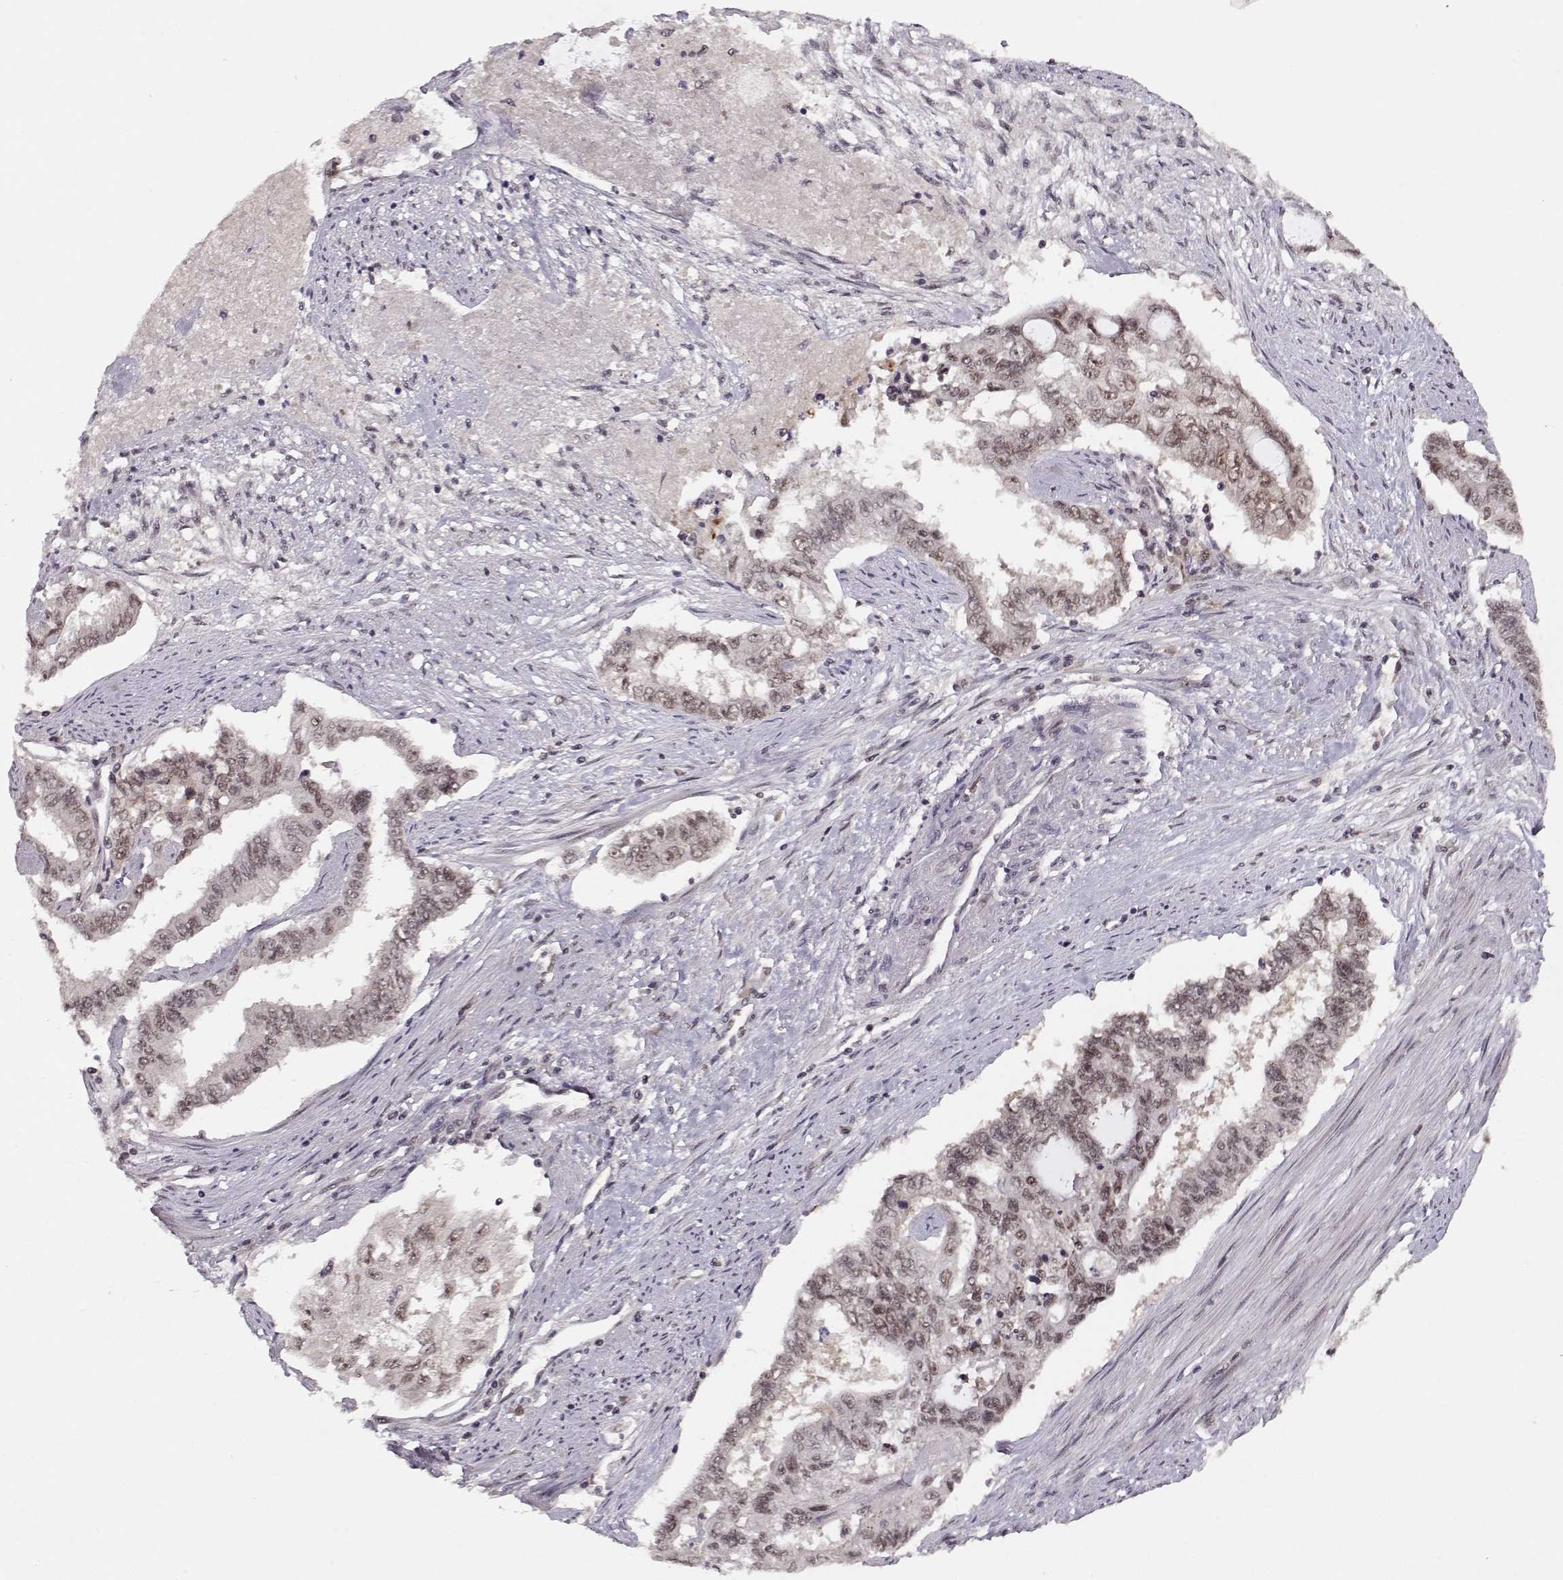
{"staining": {"intensity": "weak", "quantity": "25%-75%", "location": "nuclear"}, "tissue": "endometrial cancer", "cell_type": "Tumor cells", "image_type": "cancer", "snomed": [{"axis": "morphology", "description": "Adenocarcinoma, NOS"}, {"axis": "topography", "description": "Uterus"}], "caption": "The micrograph reveals a brown stain indicating the presence of a protein in the nuclear of tumor cells in endometrial cancer.", "gene": "CSNK2A1", "patient": {"sex": "female", "age": 59}}